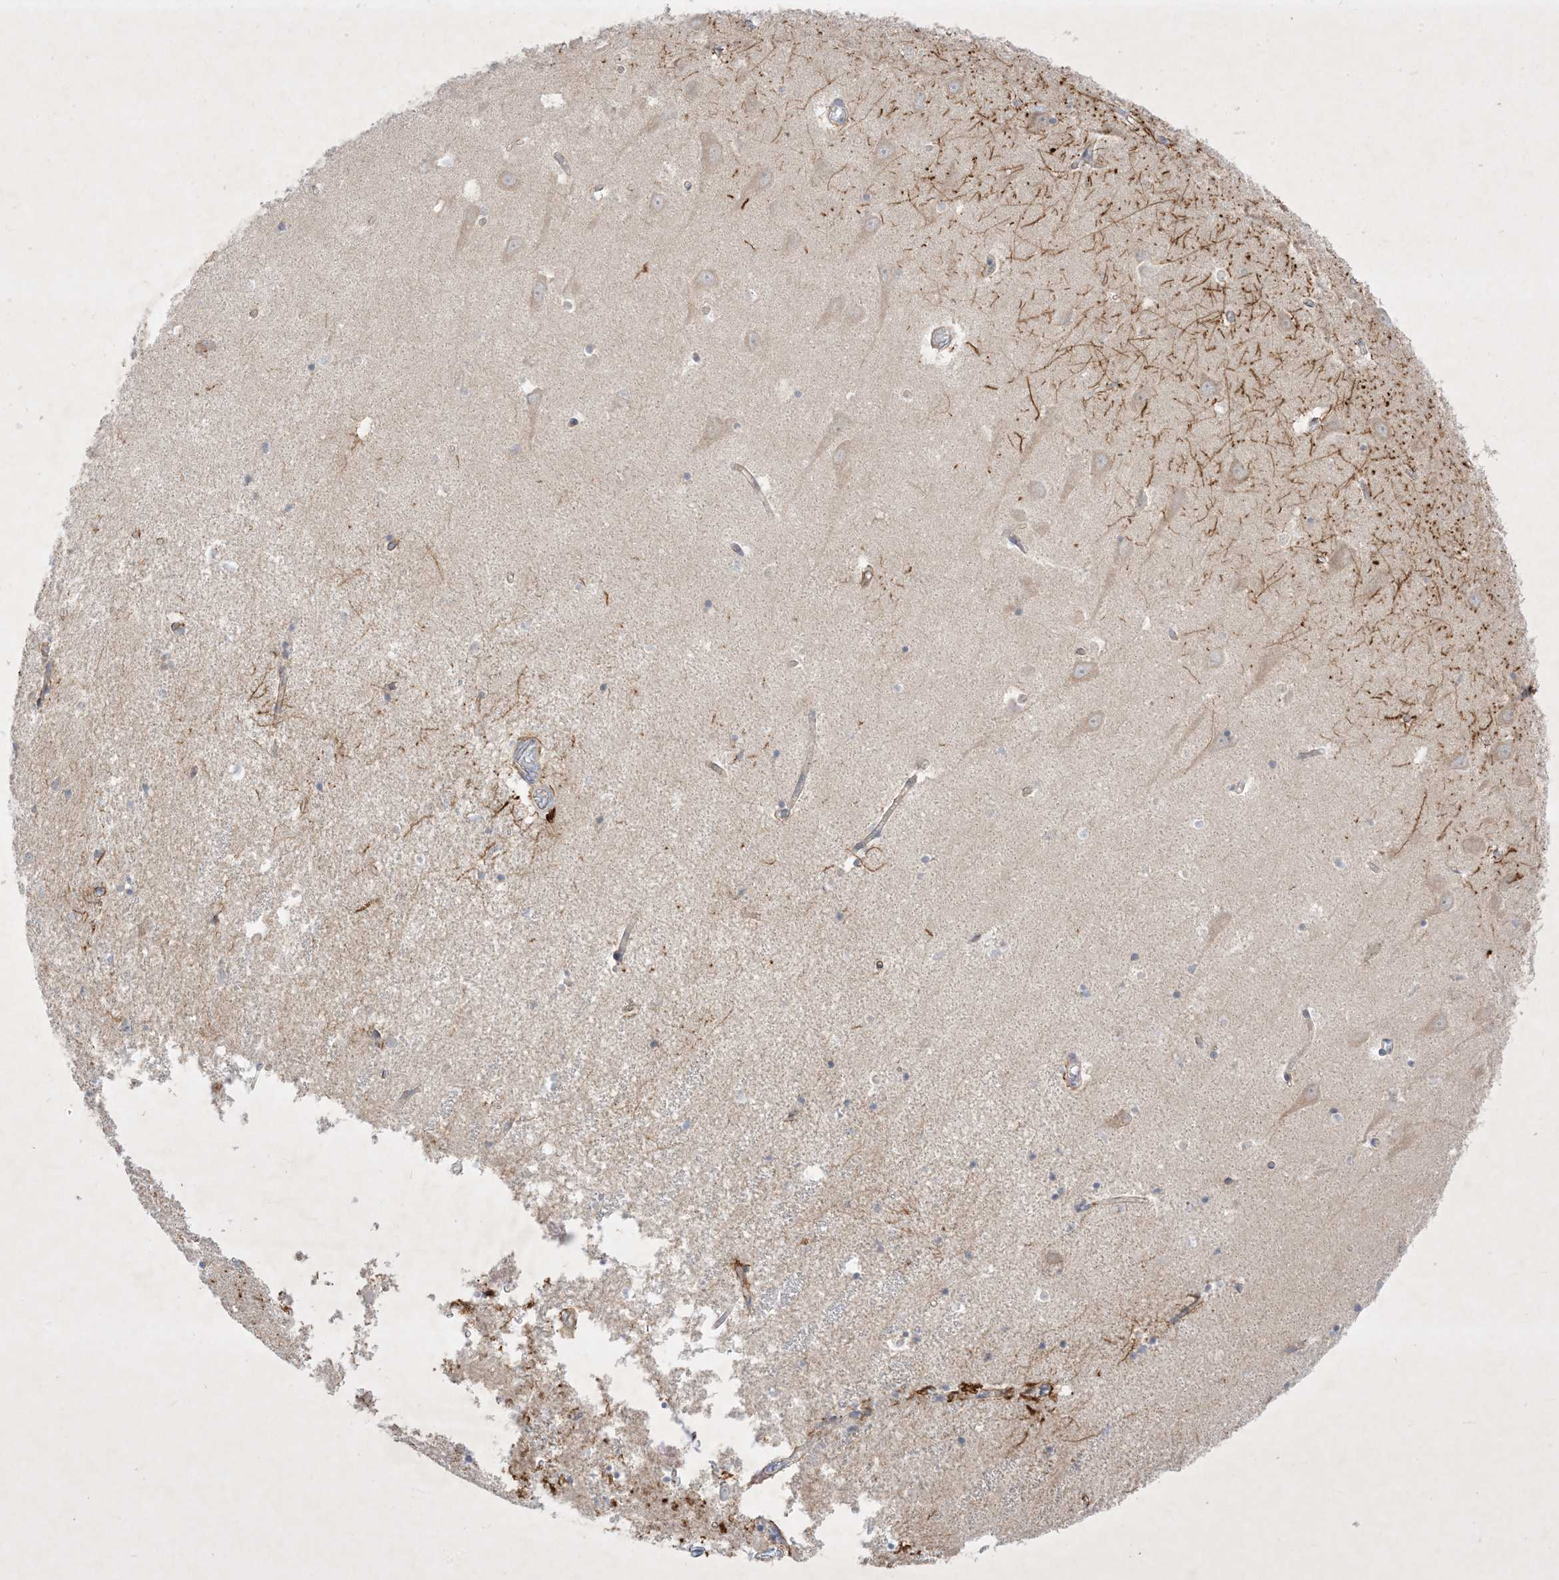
{"staining": {"intensity": "strong", "quantity": "<25%", "location": "cytoplasmic/membranous"}, "tissue": "hippocampus", "cell_type": "Glial cells", "image_type": "normal", "snomed": [{"axis": "morphology", "description": "Normal tissue, NOS"}, {"axis": "topography", "description": "Hippocampus"}], "caption": "Glial cells exhibit strong cytoplasmic/membranous expression in approximately <25% of cells in normal hippocampus.", "gene": "PLEKHA3", "patient": {"sex": "male", "age": 70}}